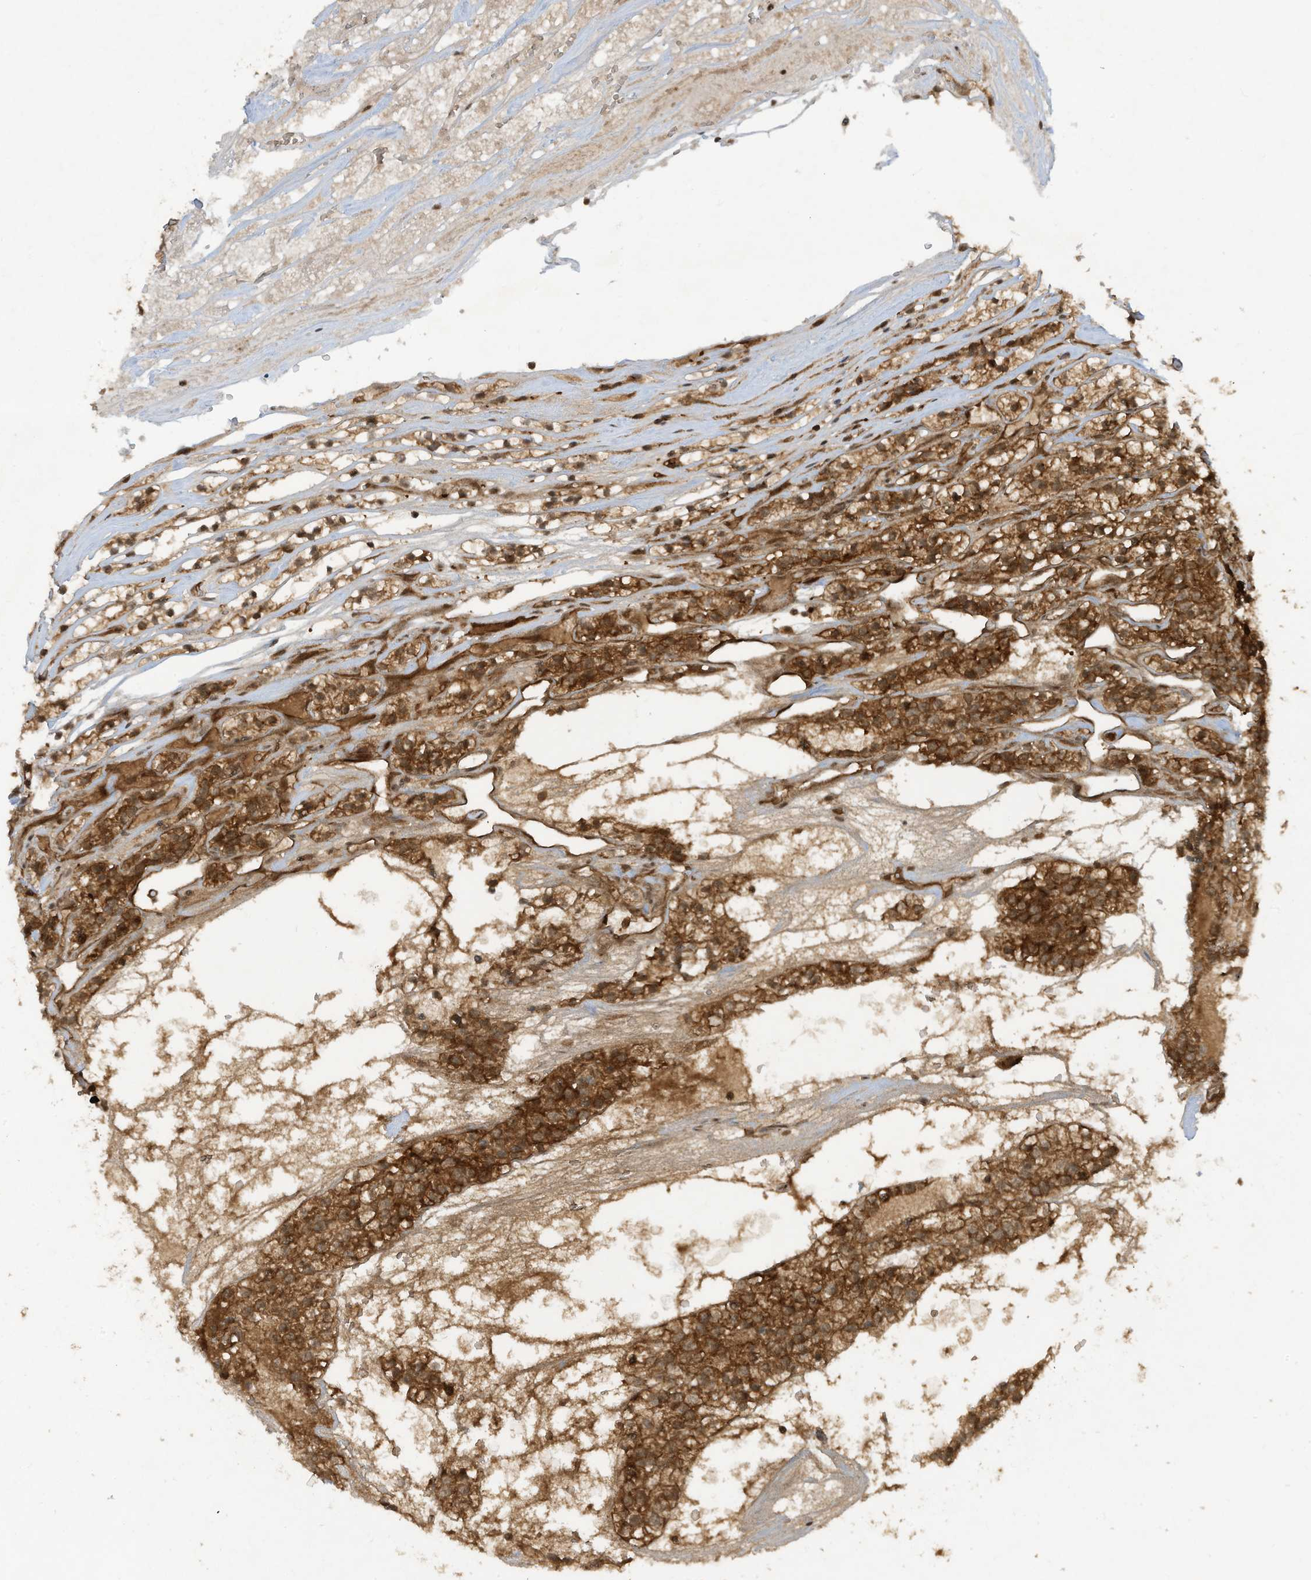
{"staining": {"intensity": "strong", "quantity": ">75%", "location": "cytoplasmic/membranous"}, "tissue": "renal cancer", "cell_type": "Tumor cells", "image_type": "cancer", "snomed": [{"axis": "morphology", "description": "Adenocarcinoma, NOS"}, {"axis": "topography", "description": "Kidney"}], "caption": "Brown immunohistochemical staining in renal cancer (adenocarcinoma) exhibits strong cytoplasmic/membranous expression in approximately >75% of tumor cells.", "gene": "CERT1", "patient": {"sex": "female", "age": 57}}